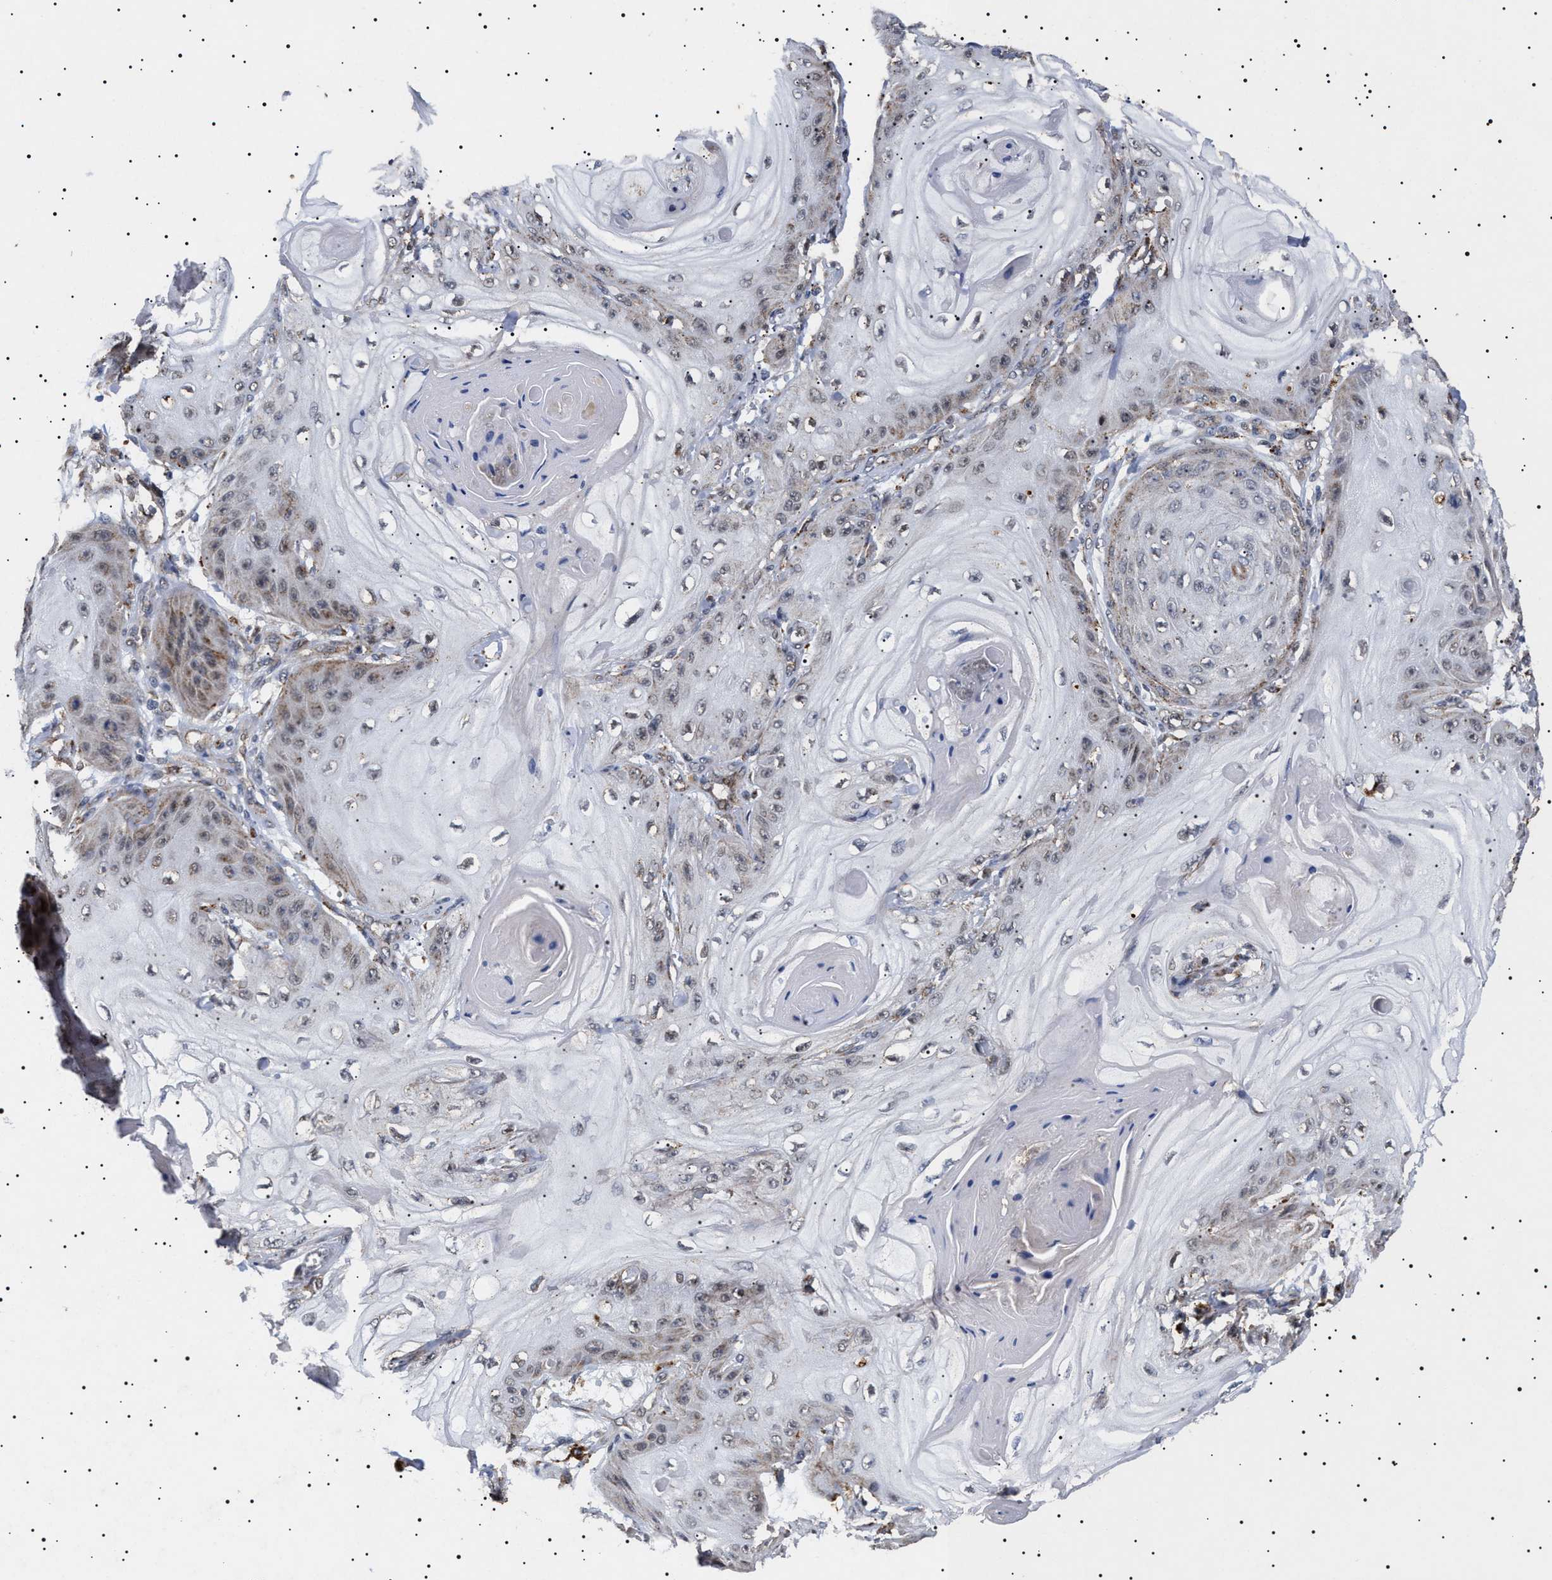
{"staining": {"intensity": "weak", "quantity": "<25%", "location": "cytoplasmic/membranous"}, "tissue": "skin cancer", "cell_type": "Tumor cells", "image_type": "cancer", "snomed": [{"axis": "morphology", "description": "Squamous cell carcinoma, NOS"}, {"axis": "topography", "description": "Skin"}], "caption": "The histopathology image shows no staining of tumor cells in squamous cell carcinoma (skin). The staining is performed using DAB (3,3'-diaminobenzidine) brown chromogen with nuclei counter-stained in using hematoxylin.", "gene": "RAB34", "patient": {"sex": "male", "age": 74}}